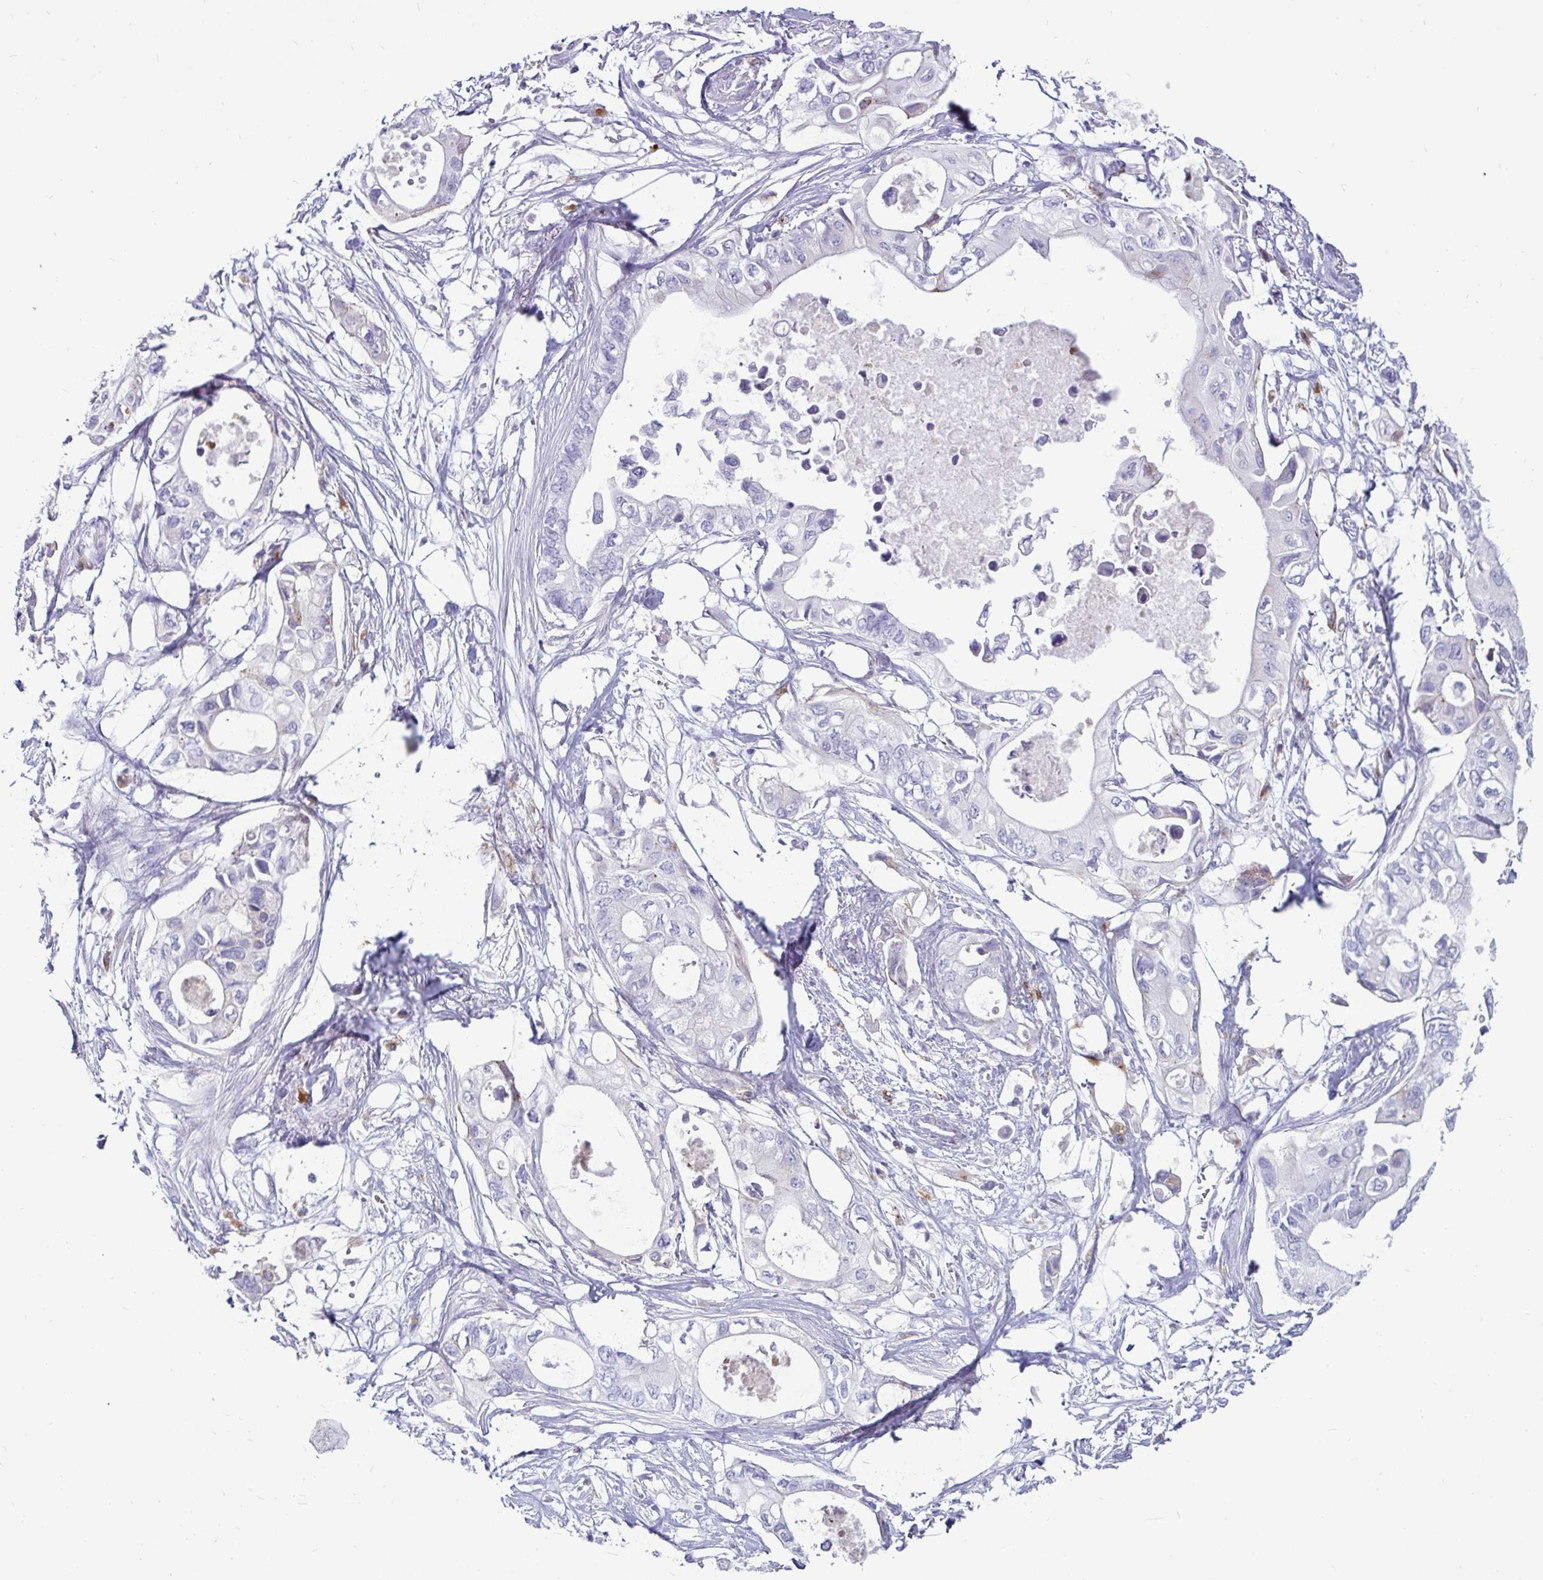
{"staining": {"intensity": "negative", "quantity": "none", "location": "none"}, "tissue": "pancreatic cancer", "cell_type": "Tumor cells", "image_type": "cancer", "snomed": [{"axis": "morphology", "description": "Adenocarcinoma, NOS"}, {"axis": "topography", "description": "Pancreas"}], "caption": "Immunohistochemistry histopathology image of neoplastic tissue: human pancreatic adenocarcinoma stained with DAB (3,3'-diaminobenzidine) shows no significant protein positivity in tumor cells.", "gene": "CTSZ", "patient": {"sex": "female", "age": 63}}